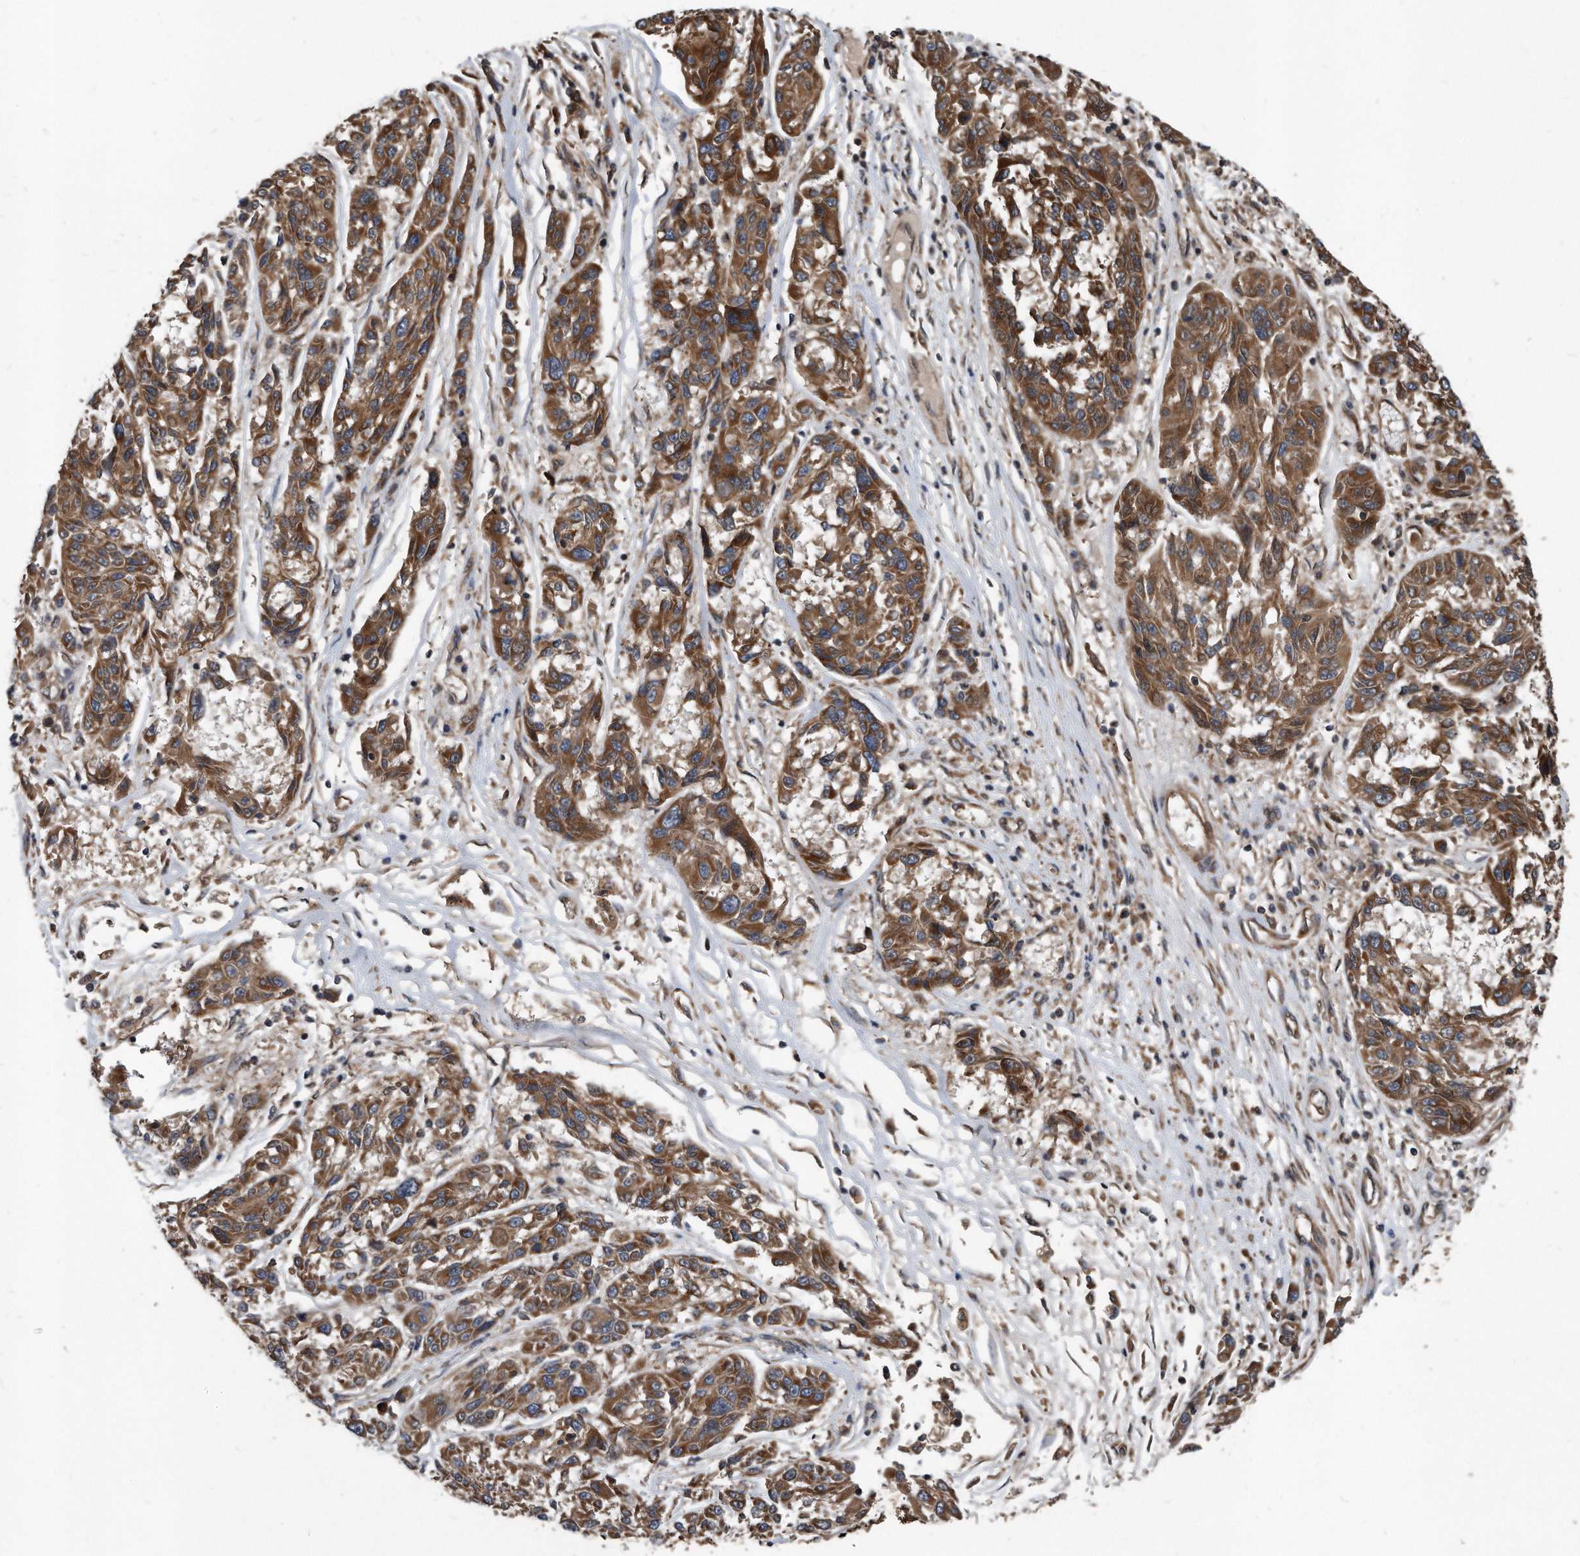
{"staining": {"intensity": "moderate", "quantity": ">75%", "location": "cytoplasmic/membranous"}, "tissue": "melanoma", "cell_type": "Tumor cells", "image_type": "cancer", "snomed": [{"axis": "morphology", "description": "Malignant melanoma, NOS"}, {"axis": "topography", "description": "Skin"}], "caption": "Protein staining of malignant melanoma tissue shows moderate cytoplasmic/membranous staining in about >75% of tumor cells. (Stains: DAB (3,3'-diaminobenzidine) in brown, nuclei in blue, Microscopy: brightfield microscopy at high magnification).", "gene": "FAM136A", "patient": {"sex": "male", "age": 53}}